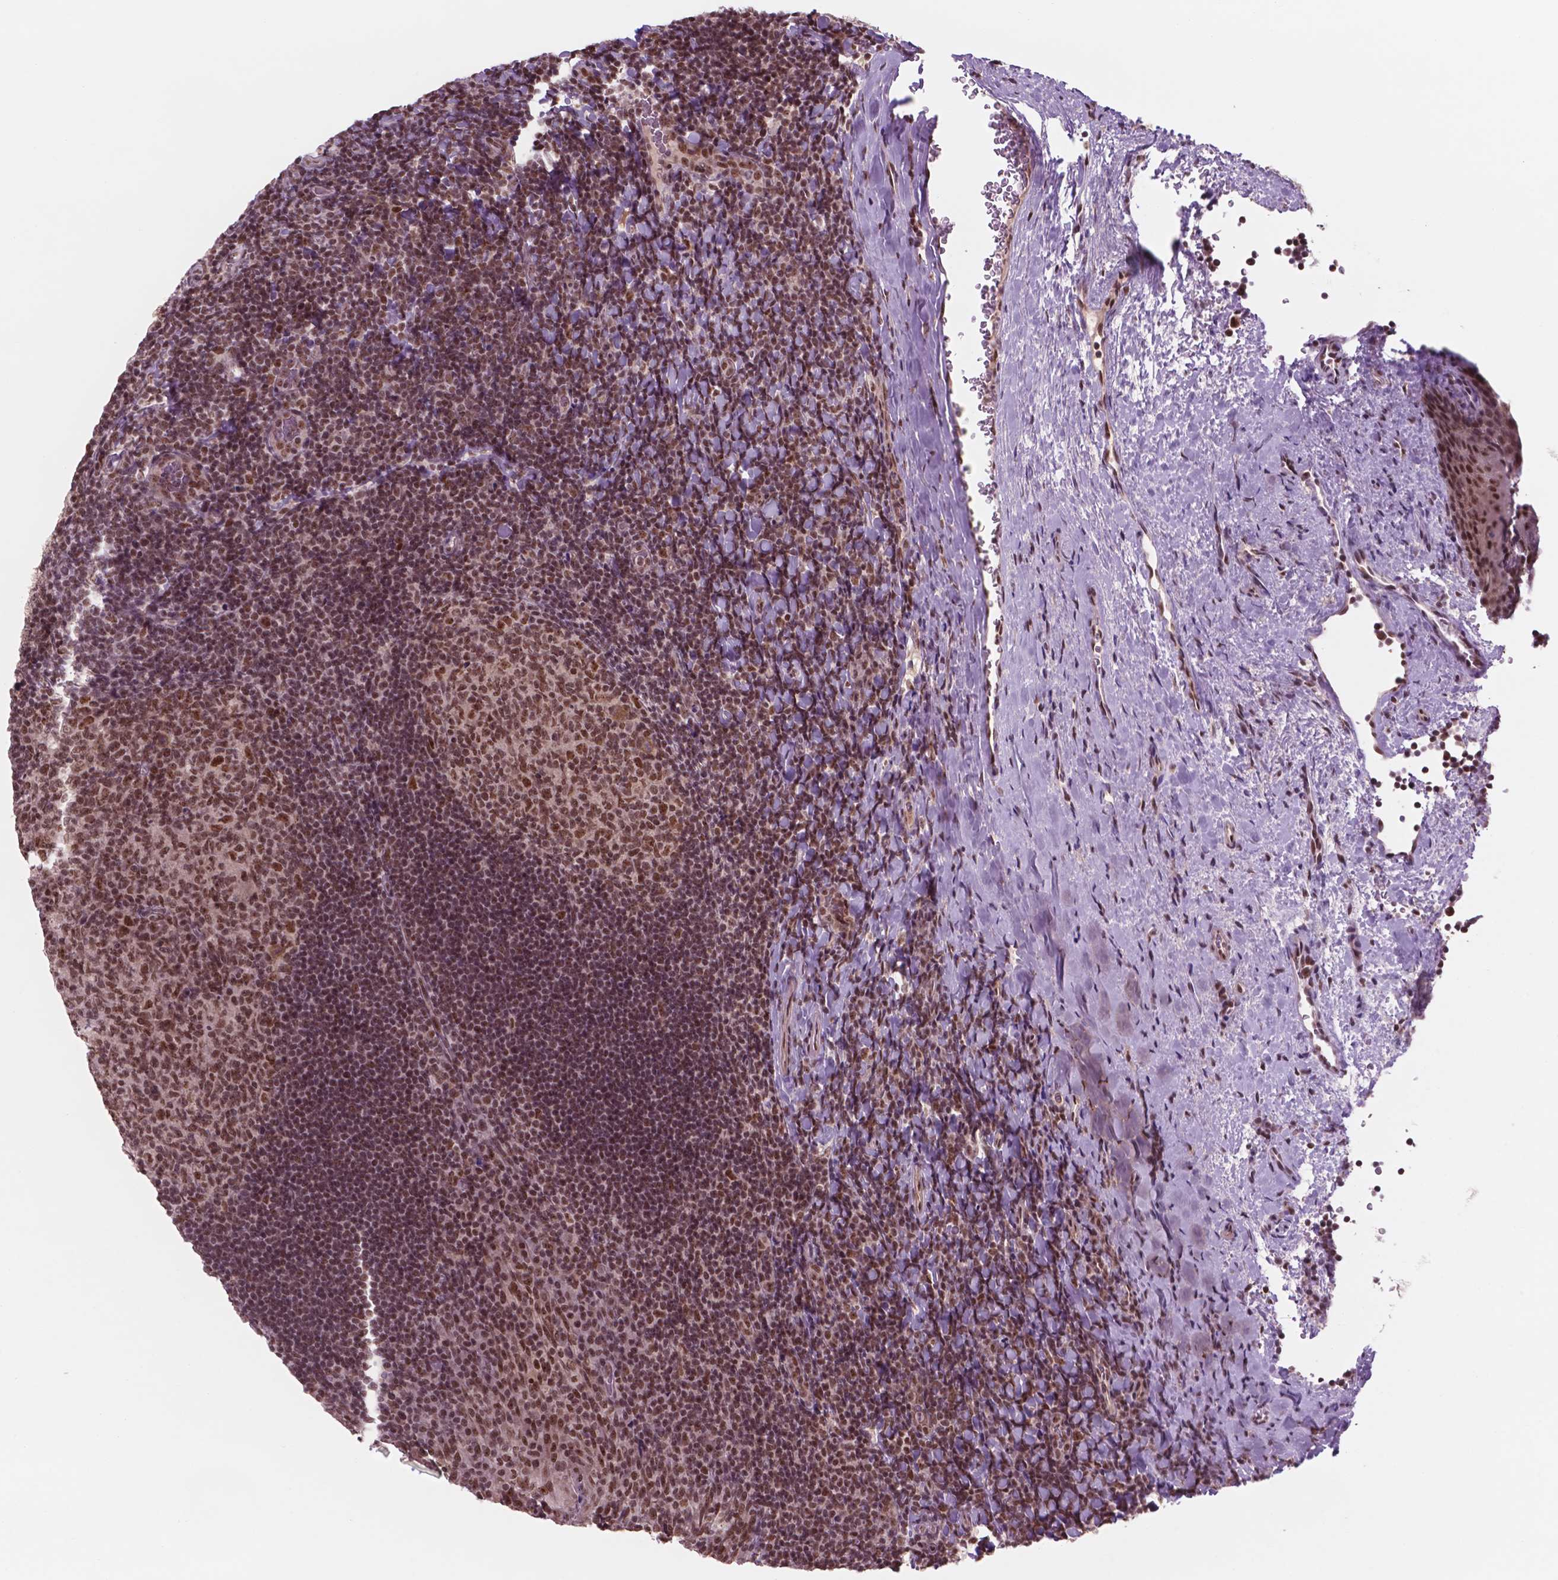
{"staining": {"intensity": "moderate", "quantity": ">75%", "location": "nuclear"}, "tissue": "tonsil", "cell_type": "Germinal center cells", "image_type": "normal", "snomed": [{"axis": "morphology", "description": "Normal tissue, NOS"}, {"axis": "topography", "description": "Tonsil"}], "caption": "A medium amount of moderate nuclear expression is identified in about >75% of germinal center cells in unremarkable tonsil. (brown staining indicates protein expression, while blue staining denotes nuclei).", "gene": "POLR2E", "patient": {"sex": "male", "age": 17}}